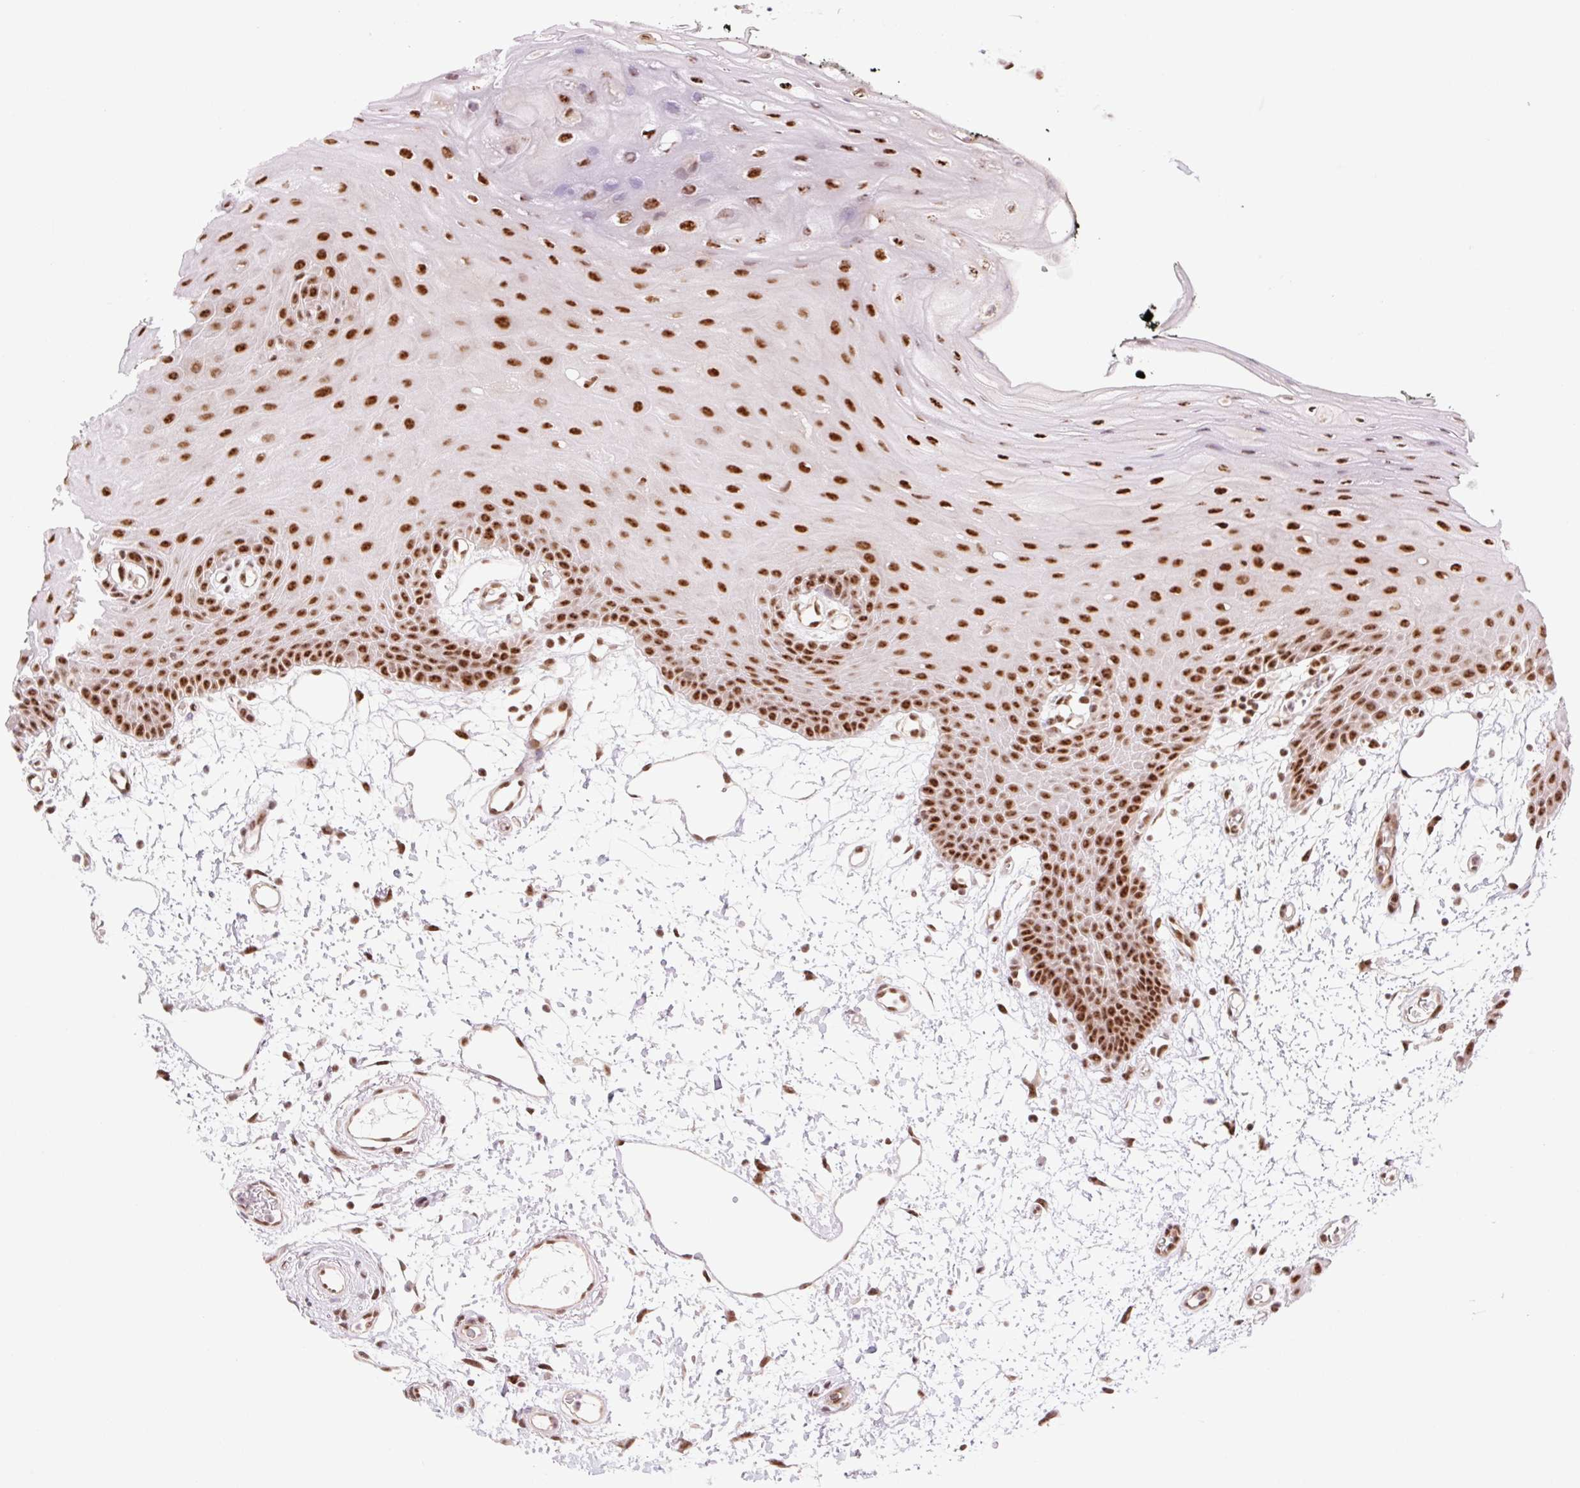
{"staining": {"intensity": "strong", "quantity": ">75%", "location": "nuclear"}, "tissue": "oral mucosa", "cell_type": "Squamous epithelial cells", "image_type": "normal", "snomed": [{"axis": "morphology", "description": "Normal tissue, NOS"}, {"axis": "topography", "description": "Oral tissue"}], "caption": "Oral mucosa stained with a protein marker exhibits strong staining in squamous epithelial cells.", "gene": "PRDM11", "patient": {"sex": "female", "age": 59}}